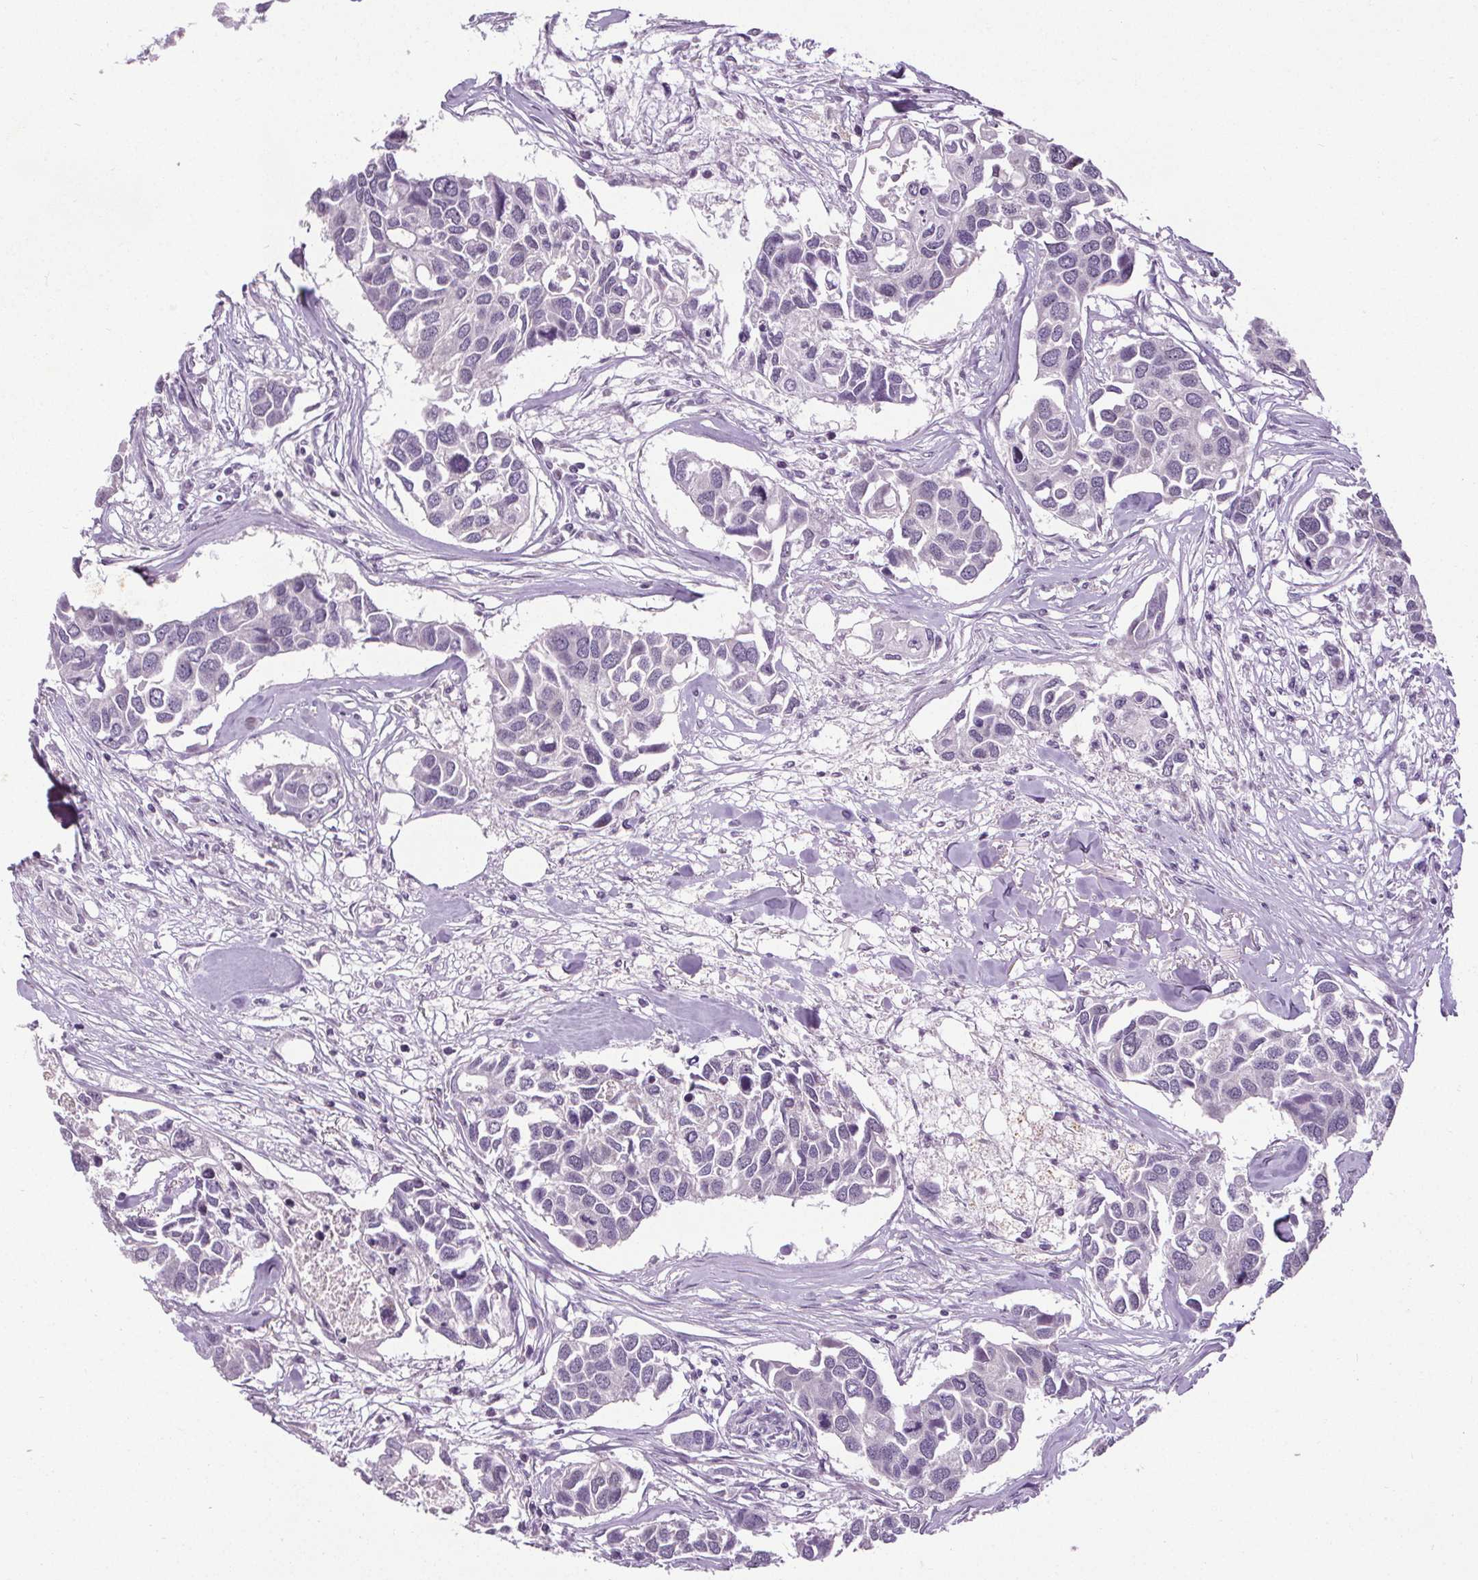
{"staining": {"intensity": "negative", "quantity": "none", "location": "none"}, "tissue": "breast cancer", "cell_type": "Tumor cells", "image_type": "cancer", "snomed": [{"axis": "morphology", "description": "Duct carcinoma"}, {"axis": "topography", "description": "Breast"}], "caption": "This is a photomicrograph of immunohistochemistry (IHC) staining of breast invasive ductal carcinoma, which shows no staining in tumor cells.", "gene": "SLC2A9", "patient": {"sex": "female", "age": 83}}